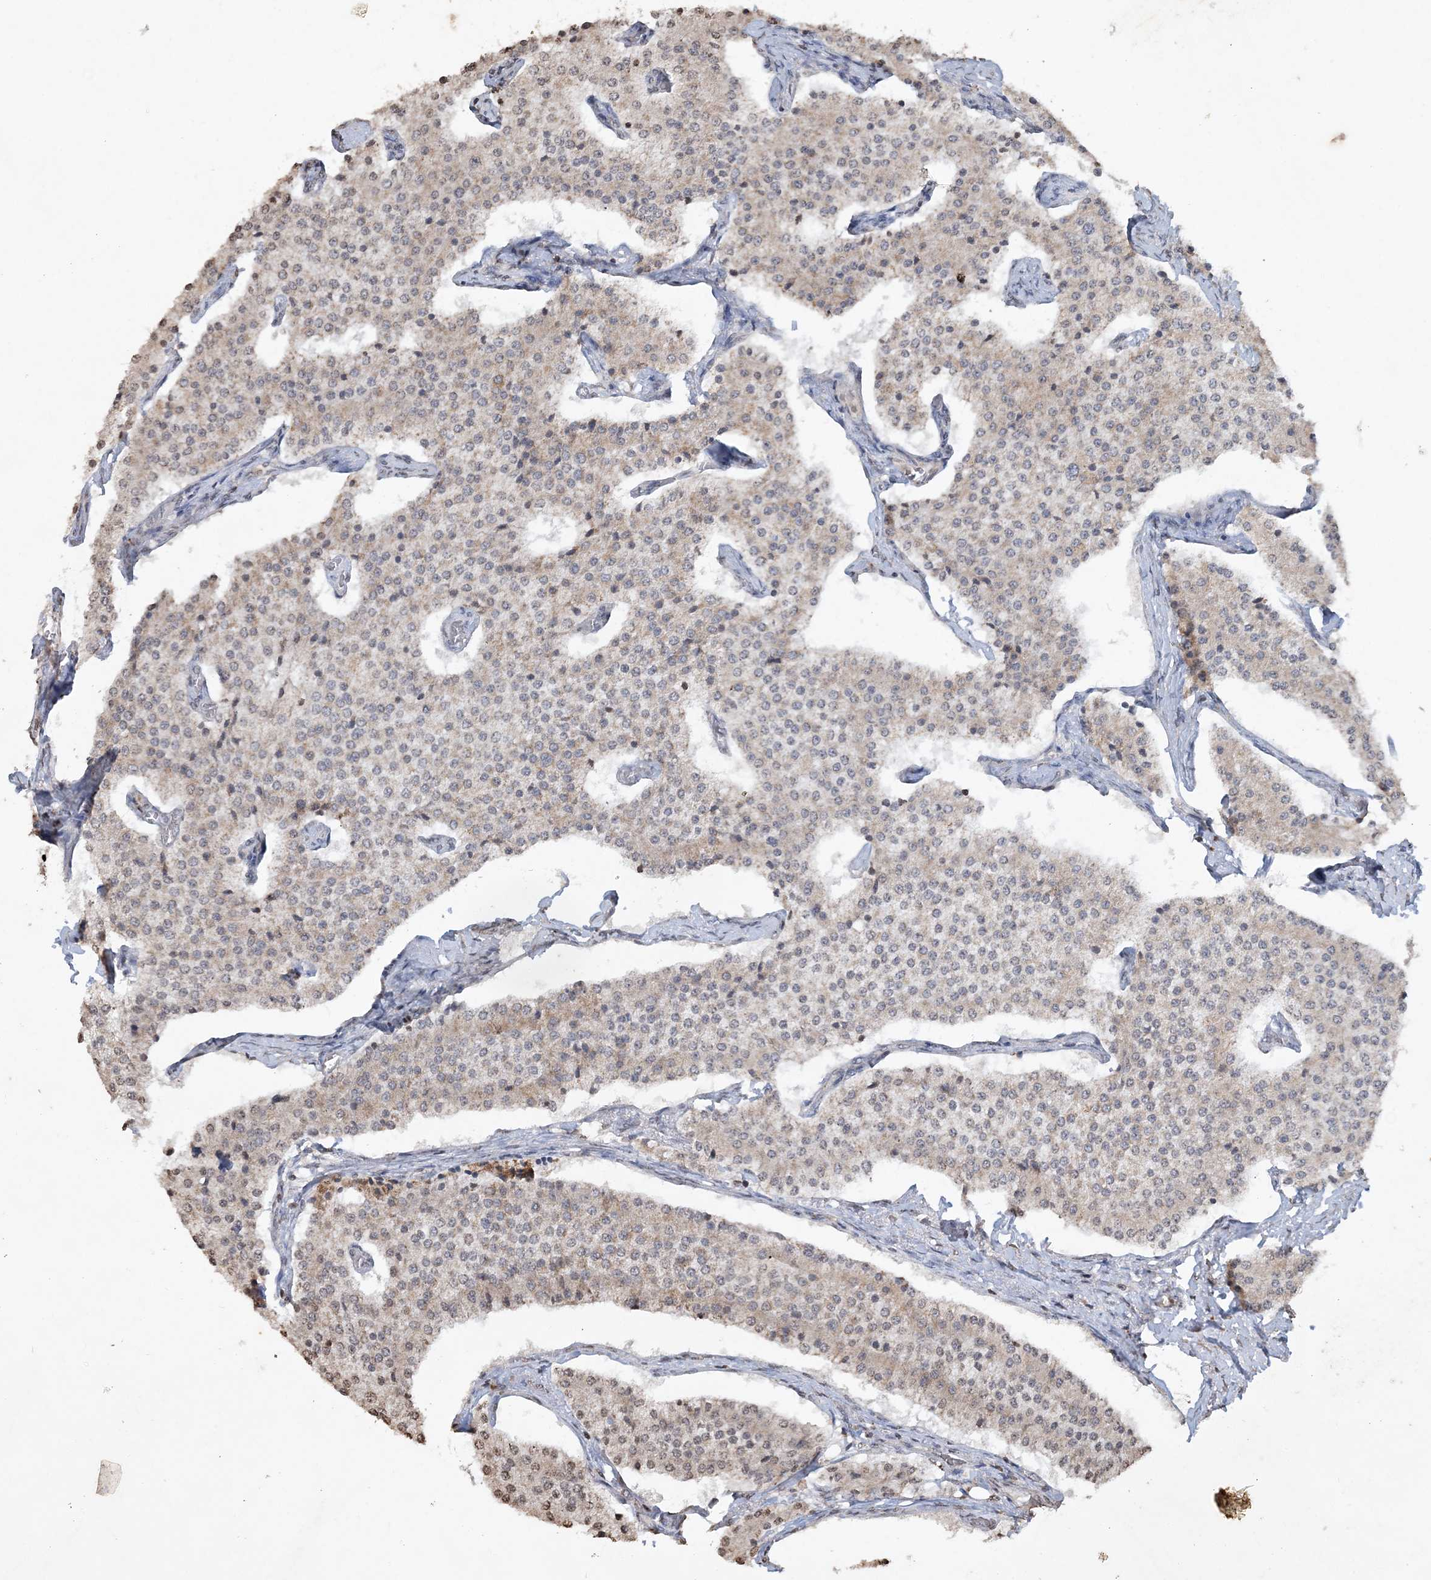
{"staining": {"intensity": "weak", "quantity": "<25%", "location": "cytoplasmic/membranous"}, "tissue": "carcinoid", "cell_type": "Tumor cells", "image_type": "cancer", "snomed": [{"axis": "morphology", "description": "Carcinoid, malignant, NOS"}, {"axis": "topography", "description": "Colon"}], "caption": "Immunohistochemical staining of carcinoid displays no significant expression in tumor cells.", "gene": "TTC7A", "patient": {"sex": "female", "age": 52}}